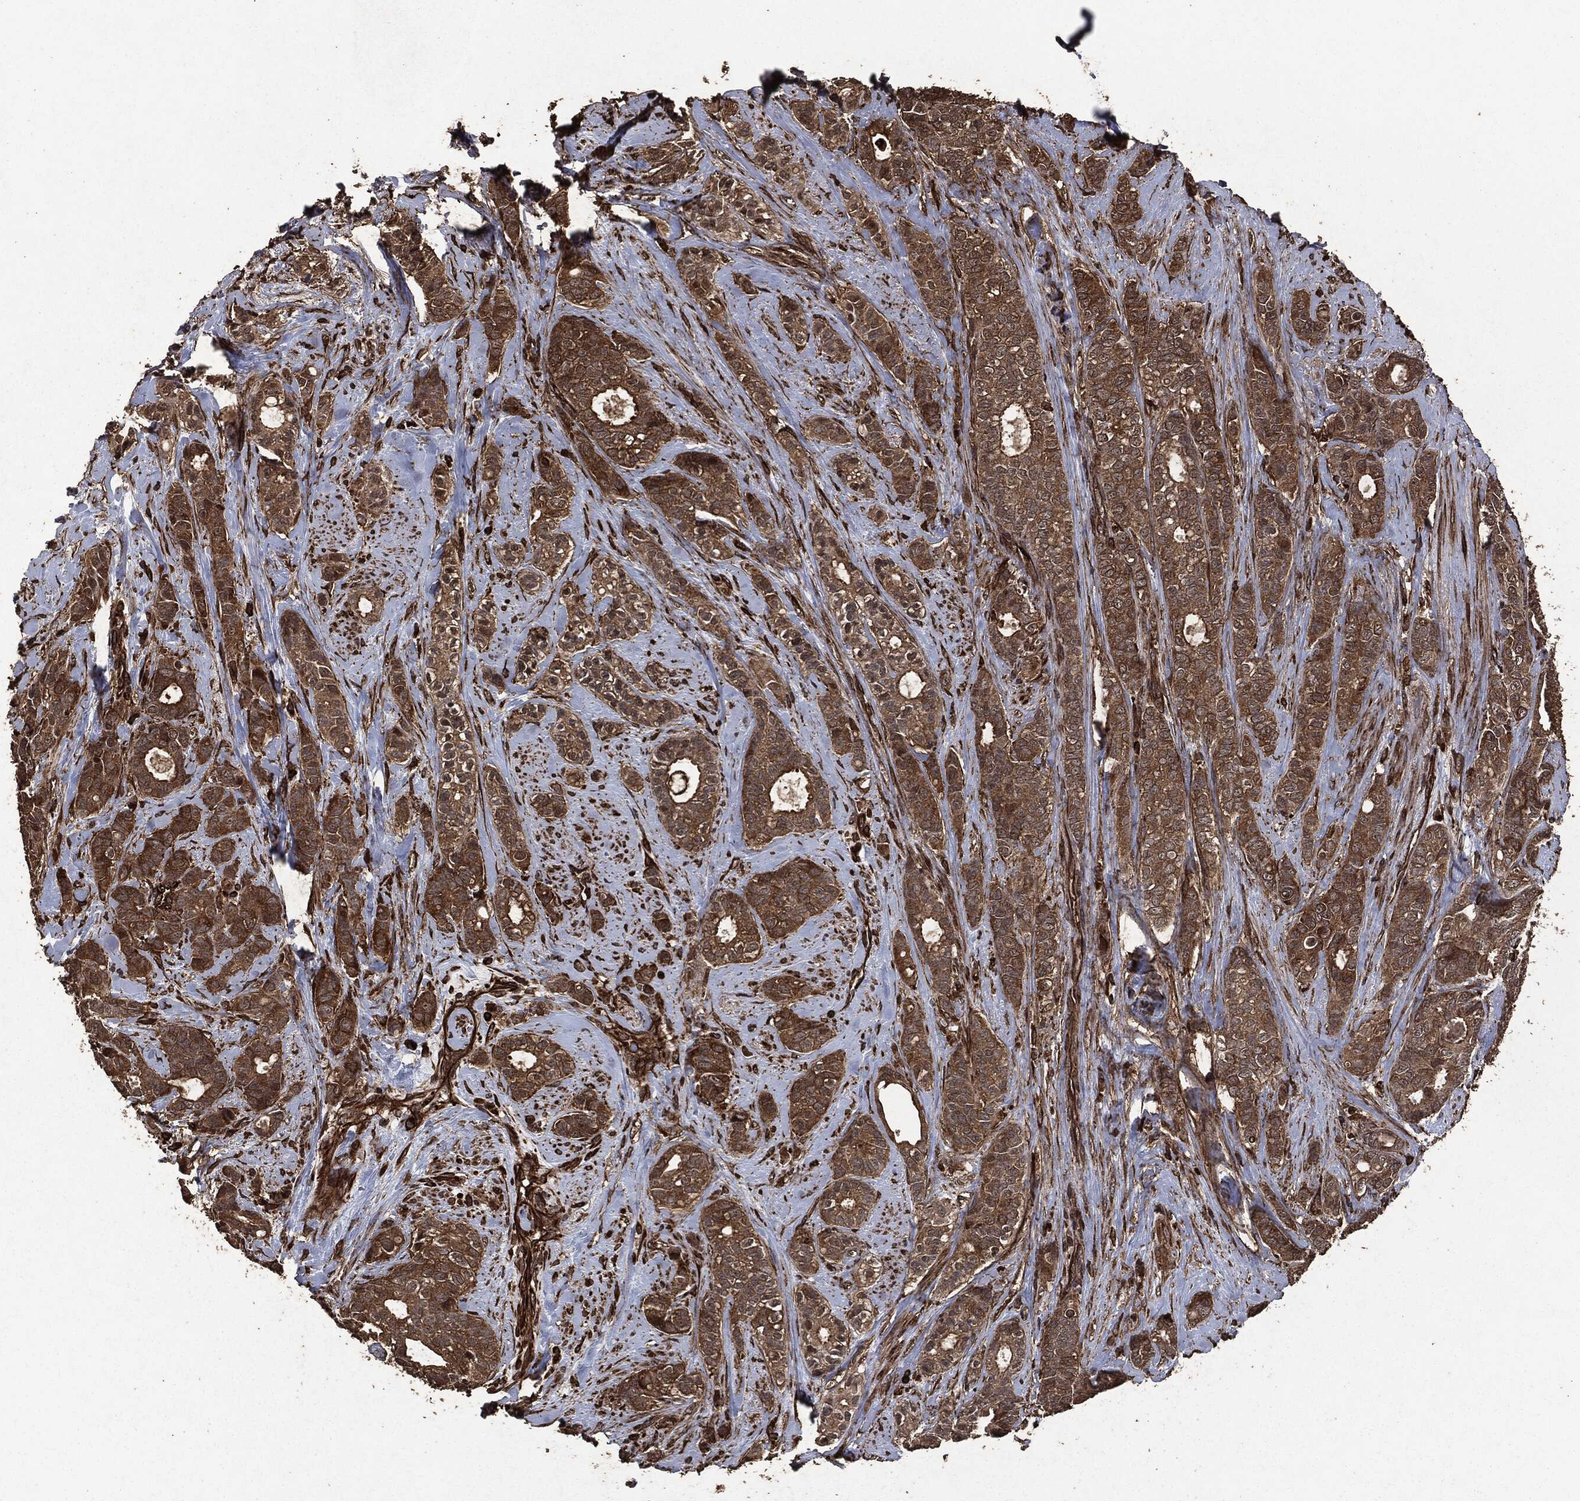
{"staining": {"intensity": "moderate", "quantity": ">75%", "location": "cytoplasmic/membranous"}, "tissue": "breast cancer", "cell_type": "Tumor cells", "image_type": "cancer", "snomed": [{"axis": "morphology", "description": "Duct carcinoma"}, {"axis": "topography", "description": "Breast"}], "caption": "Protein staining of breast invasive ductal carcinoma tissue shows moderate cytoplasmic/membranous staining in about >75% of tumor cells. (Stains: DAB (3,3'-diaminobenzidine) in brown, nuclei in blue, Microscopy: brightfield microscopy at high magnification).", "gene": "HRAS", "patient": {"sex": "female", "age": 71}}